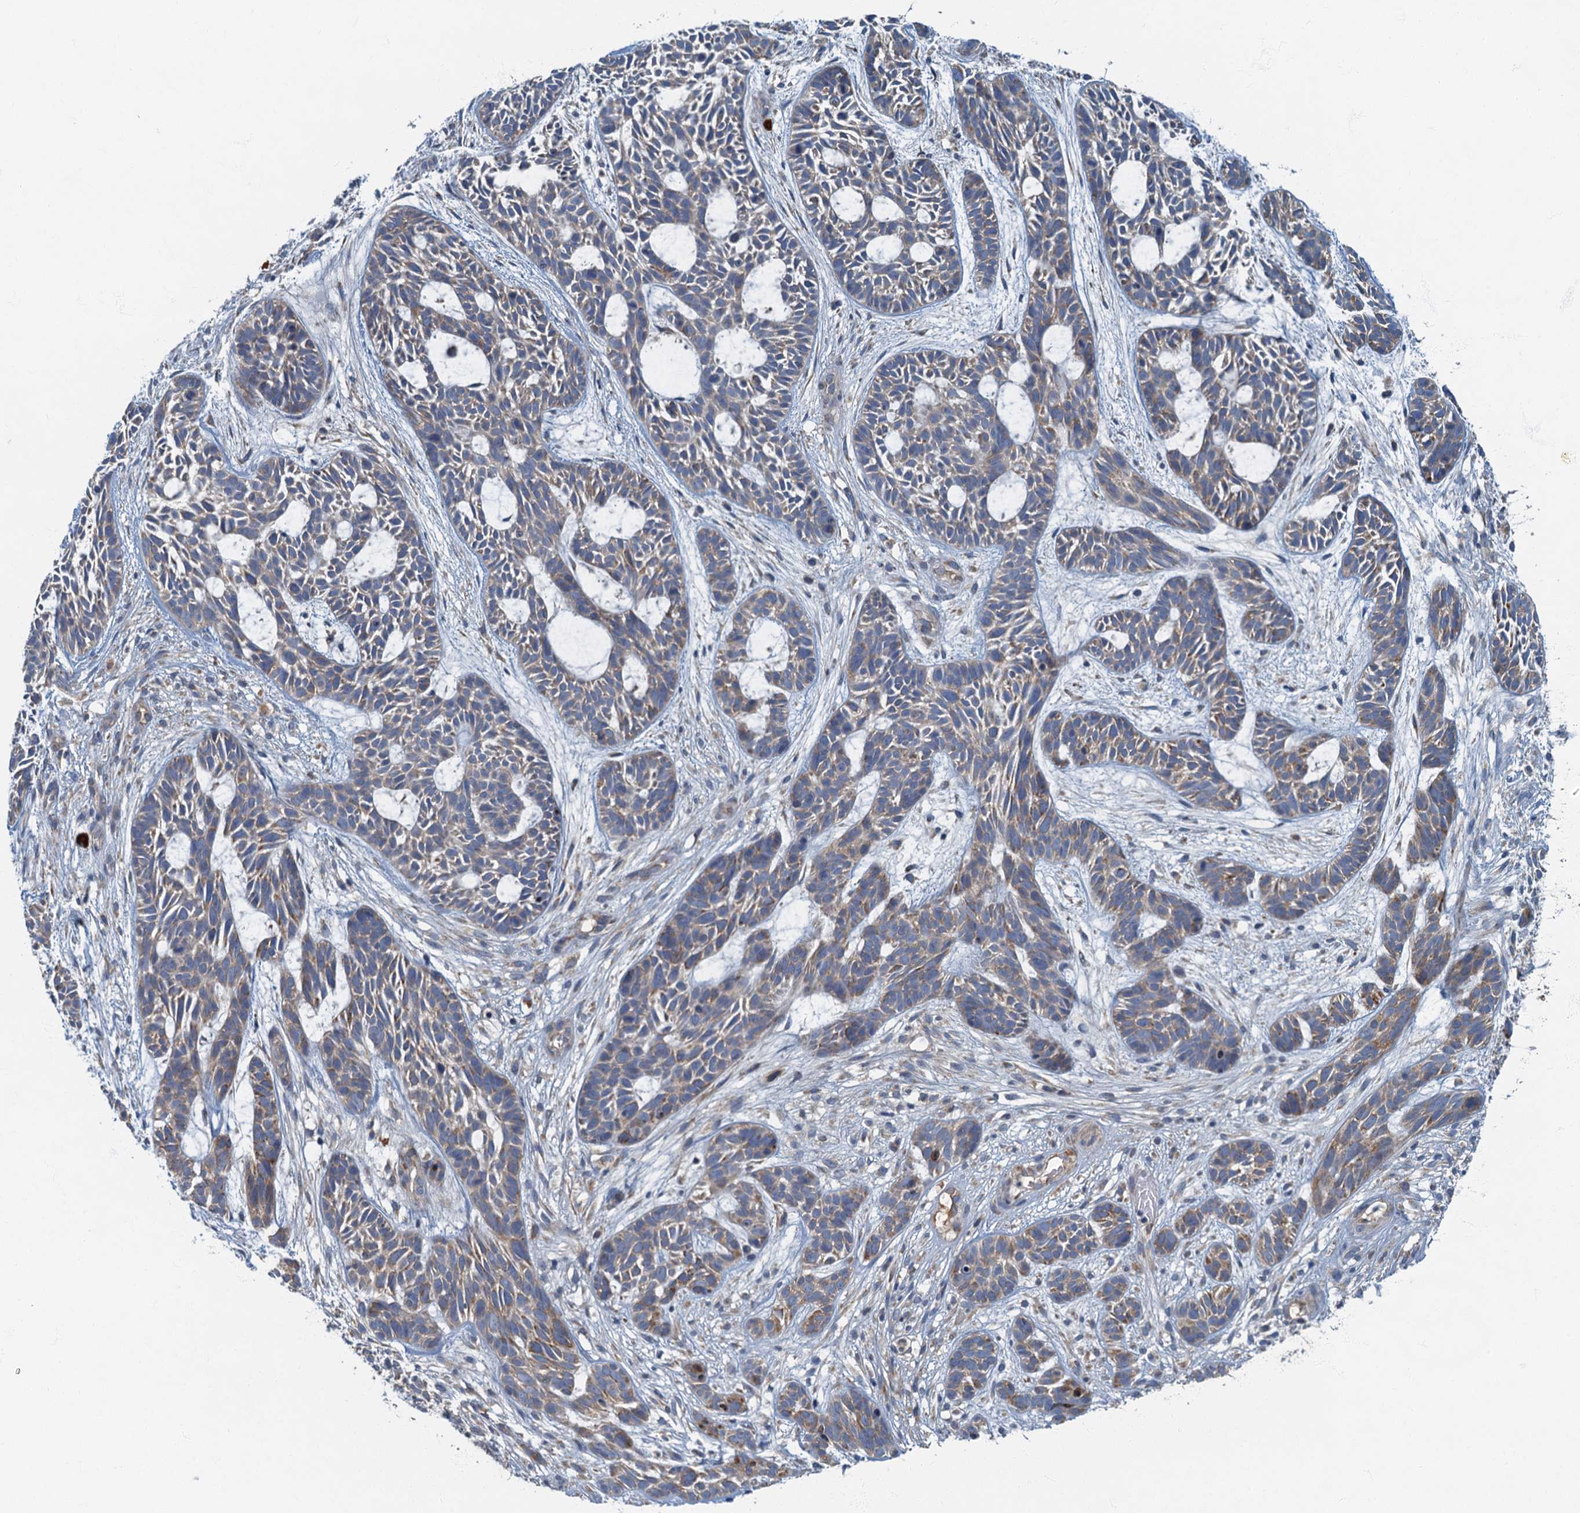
{"staining": {"intensity": "negative", "quantity": "none", "location": "none"}, "tissue": "skin cancer", "cell_type": "Tumor cells", "image_type": "cancer", "snomed": [{"axis": "morphology", "description": "Basal cell carcinoma"}, {"axis": "topography", "description": "Skin"}], "caption": "This is an immunohistochemistry image of human skin cancer (basal cell carcinoma). There is no staining in tumor cells.", "gene": "SPDYC", "patient": {"sex": "male", "age": 89}}